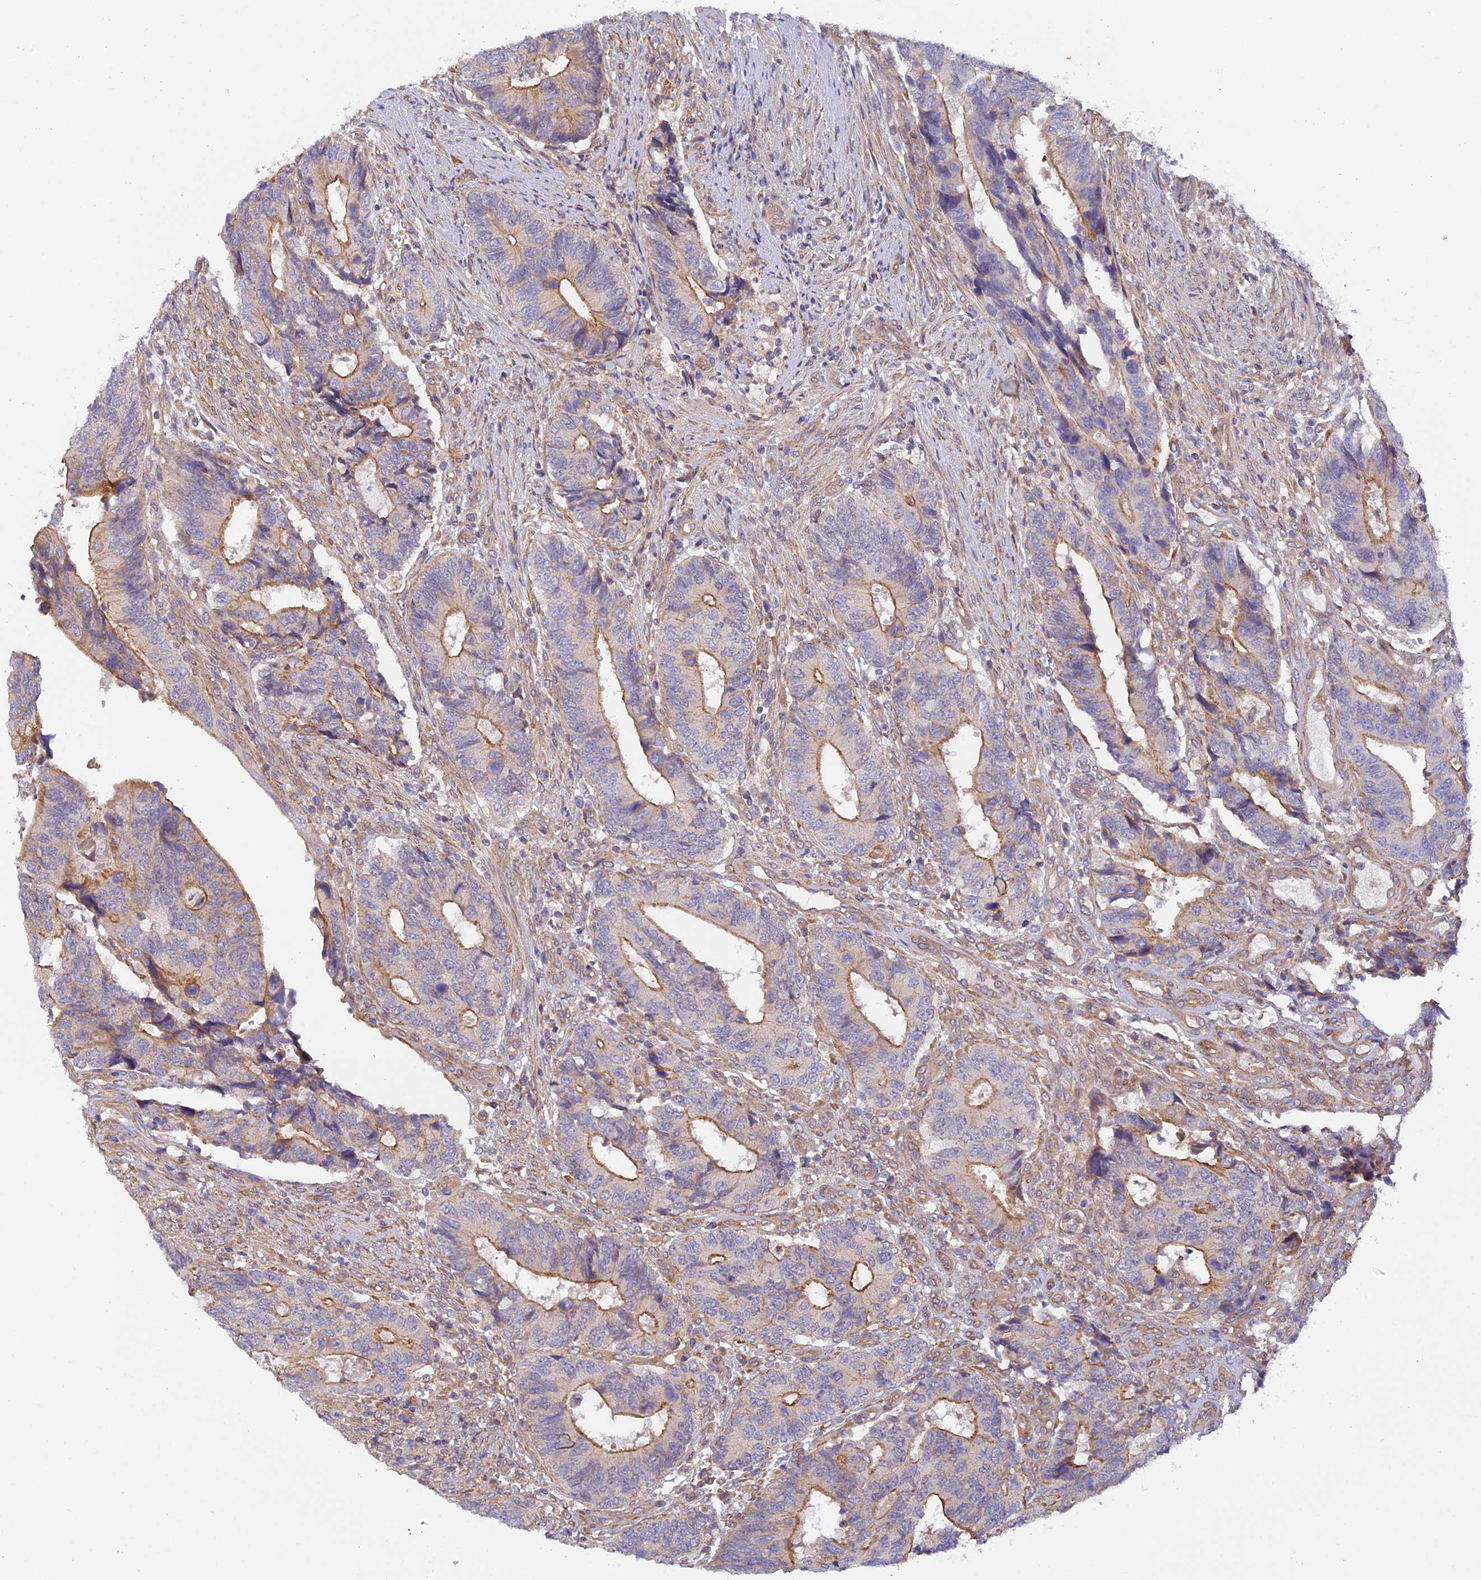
{"staining": {"intensity": "moderate", "quantity": "25%-75%", "location": "cytoplasmic/membranous"}, "tissue": "colorectal cancer", "cell_type": "Tumor cells", "image_type": "cancer", "snomed": [{"axis": "morphology", "description": "Adenocarcinoma, NOS"}, {"axis": "topography", "description": "Colon"}], "caption": "Human colorectal cancer stained with a protein marker exhibits moderate staining in tumor cells.", "gene": "MYO9A", "patient": {"sex": "male", "age": 87}}